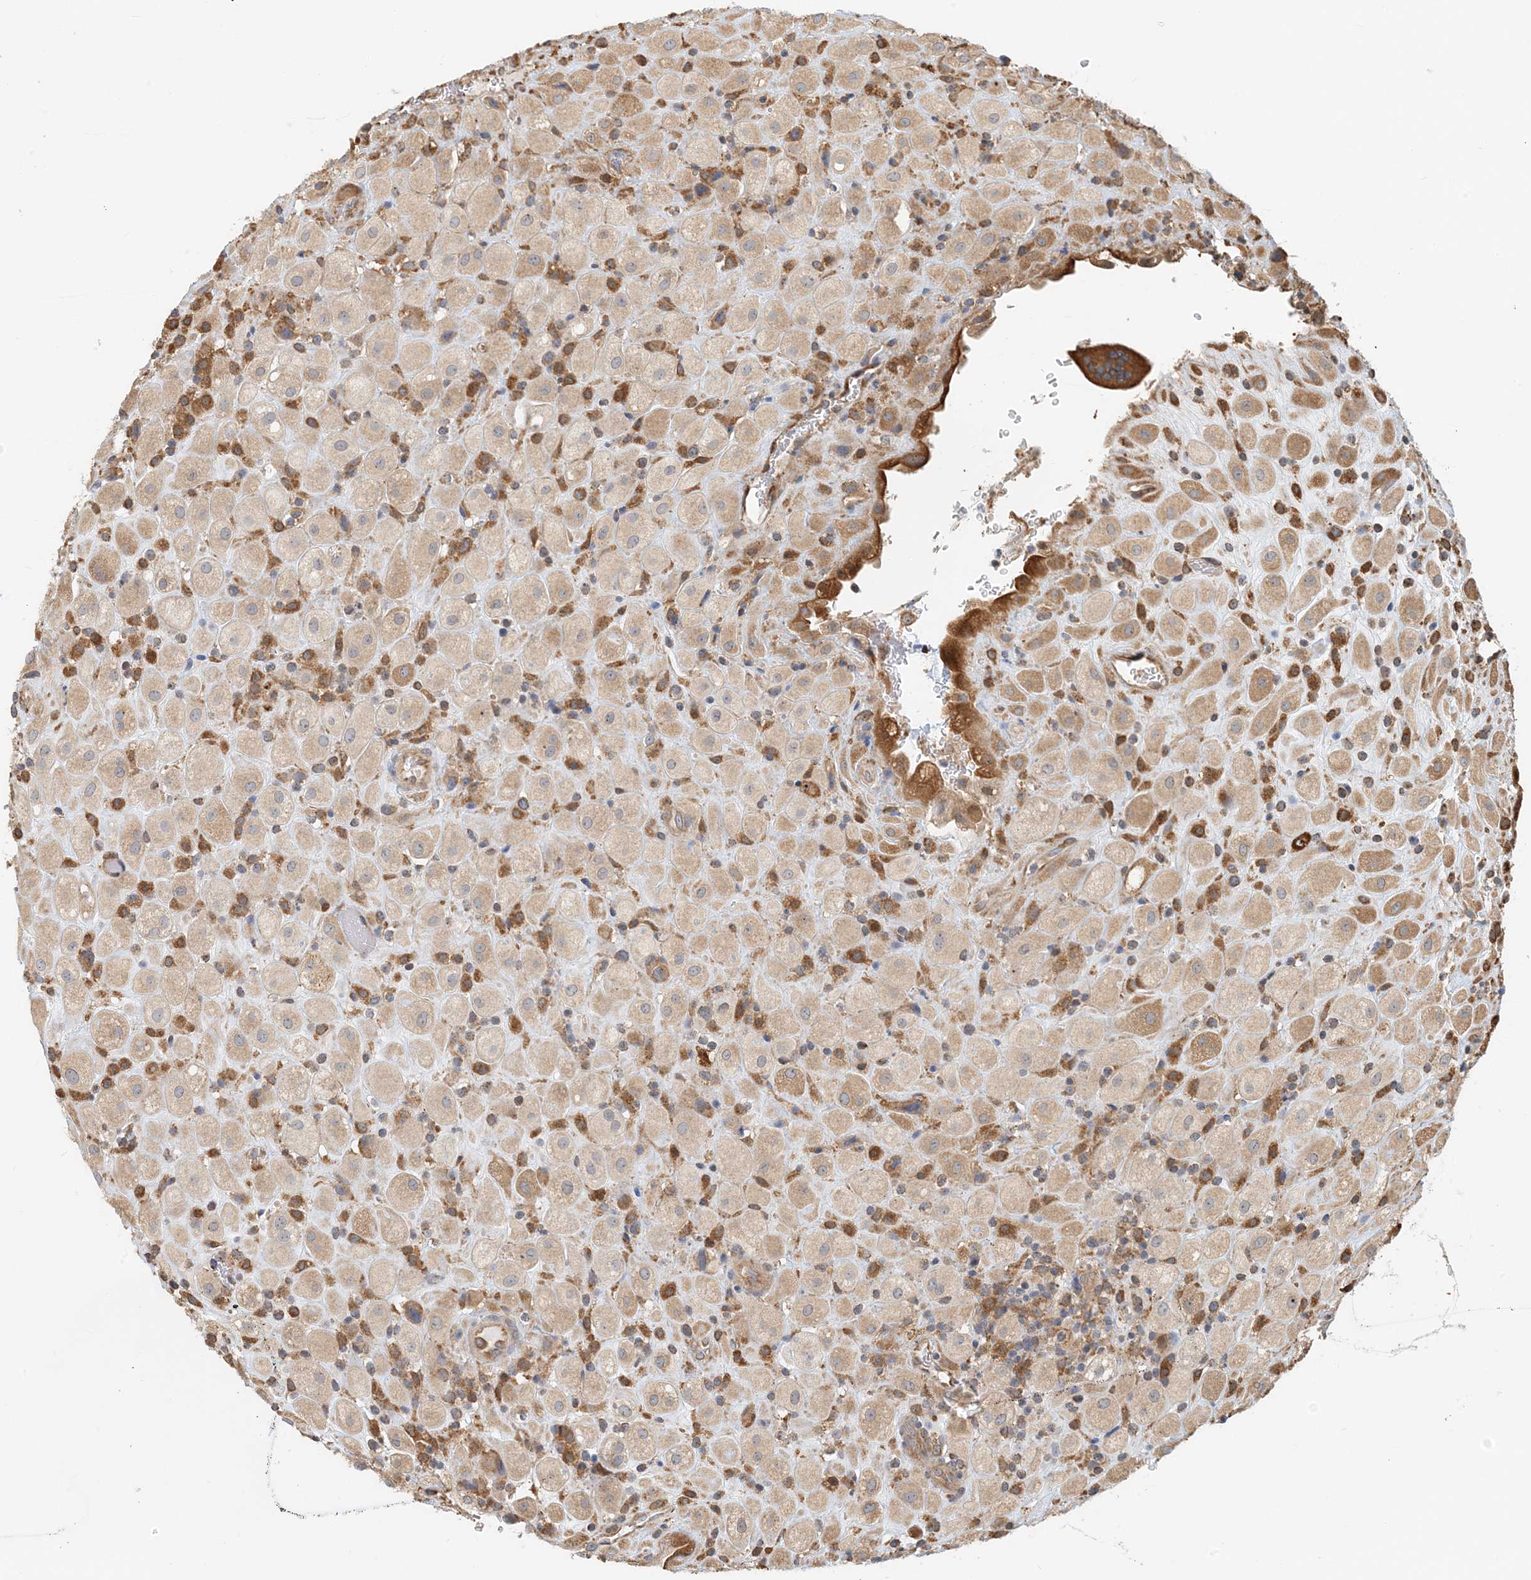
{"staining": {"intensity": "moderate", "quantity": ">75%", "location": "cytoplasmic/membranous"}, "tissue": "placenta", "cell_type": "Trophoblastic cells", "image_type": "normal", "snomed": [{"axis": "morphology", "description": "Normal tissue, NOS"}, {"axis": "topography", "description": "Placenta"}], "caption": "Immunohistochemical staining of normal human placenta demonstrates >75% levels of moderate cytoplasmic/membranous protein positivity in approximately >75% of trophoblastic cells. The staining was performed using DAB, with brown indicating positive protein expression. Nuclei are stained blue with hematoxylin.", "gene": "HNMT", "patient": {"sex": "female", "age": 35}}